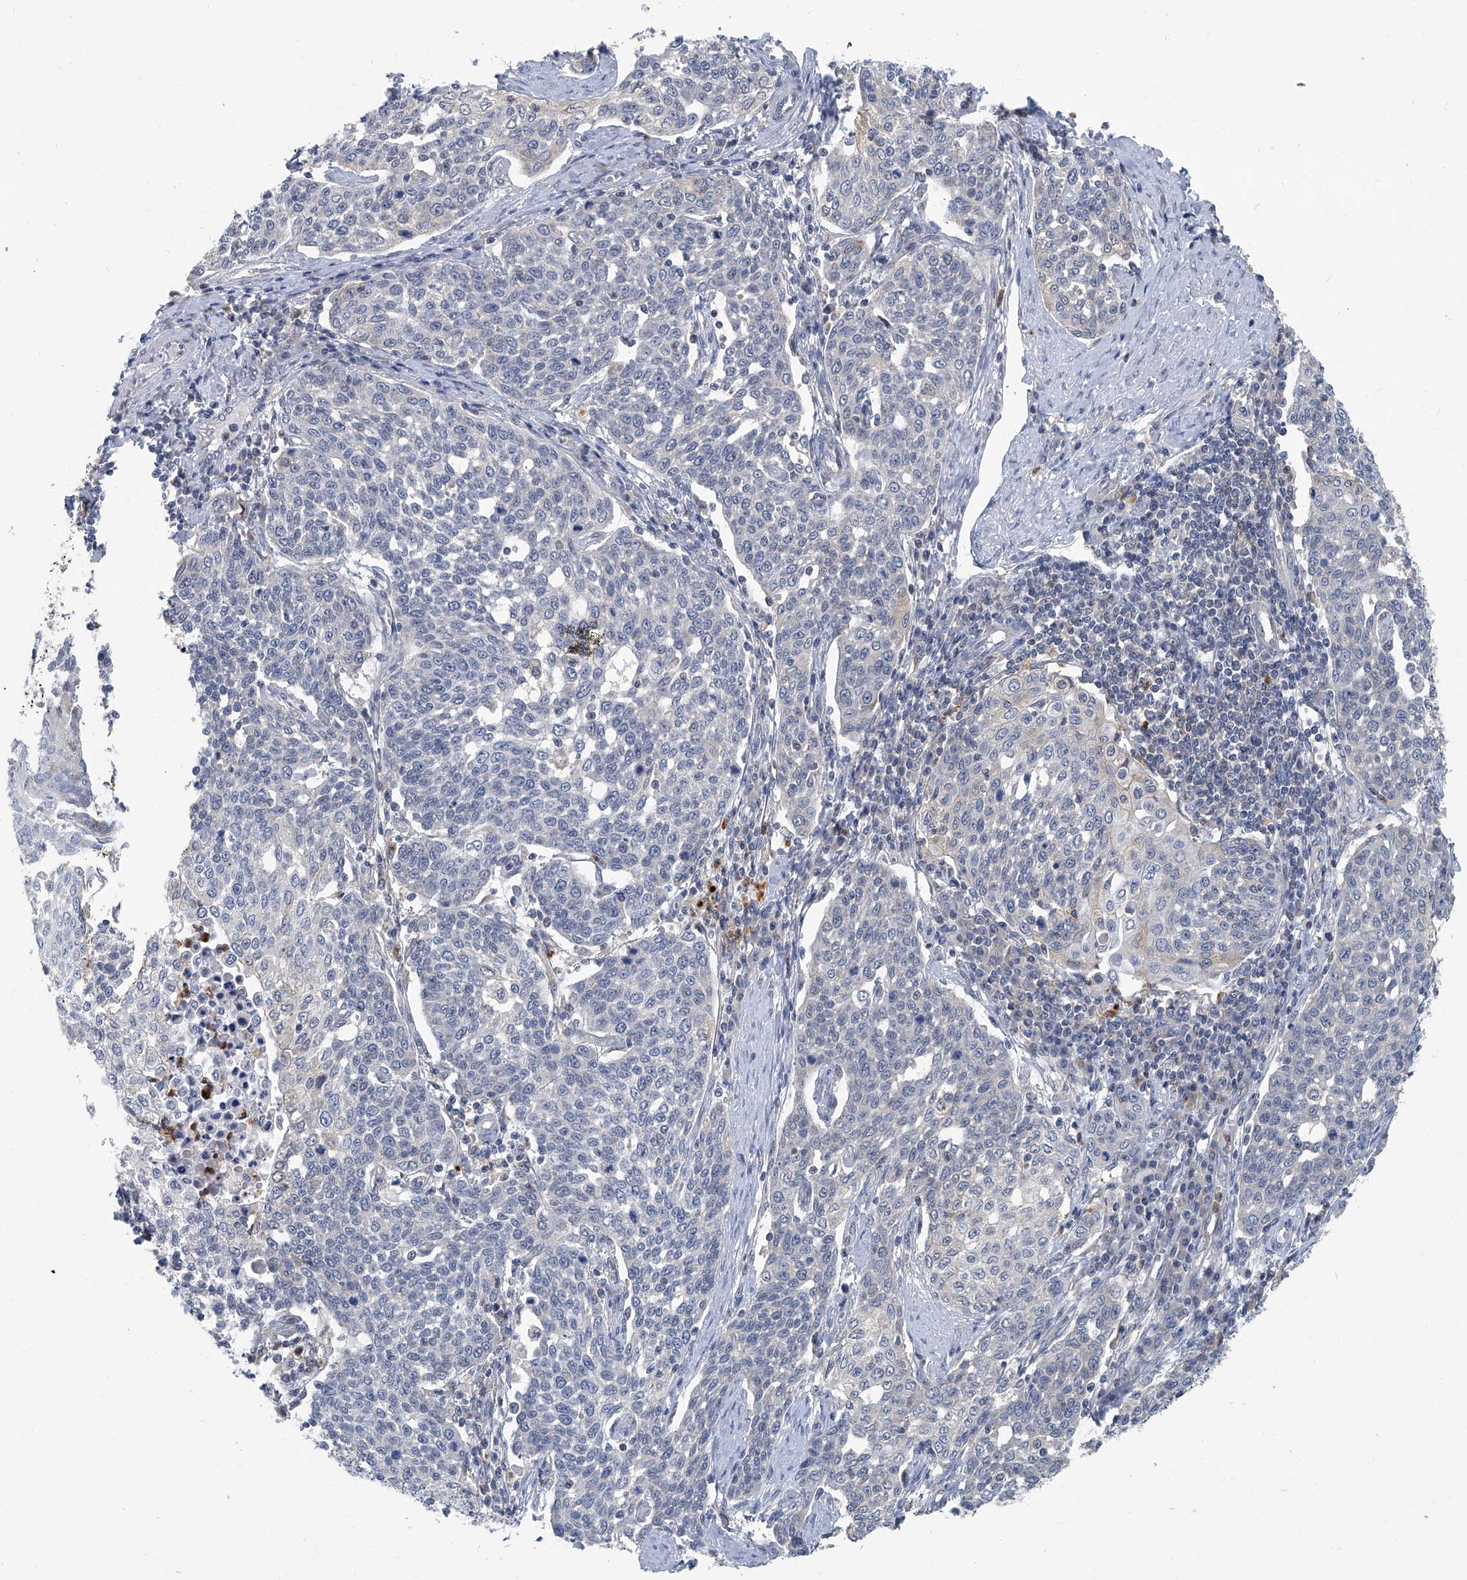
{"staining": {"intensity": "negative", "quantity": "none", "location": "none"}, "tissue": "cervical cancer", "cell_type": "Tumor cells", "image_type": "cancer", "snomed": [{"axis": "morphology", "description": "Squamous cell carcinoma, NOS"}, {"axis": "topography", "description": "Cervix"}], "caption": "An immunohistochemistry (IHC) image of cervical squamous cell carcinoma is shown. There is no staining in tumor cells of cervical squamous cell carcinoma. (Immunohistochemistry, brightfield microscopy, high magnification).", "gene": "AKNAD1", "patient": {"sex": "female", "age": 34}}